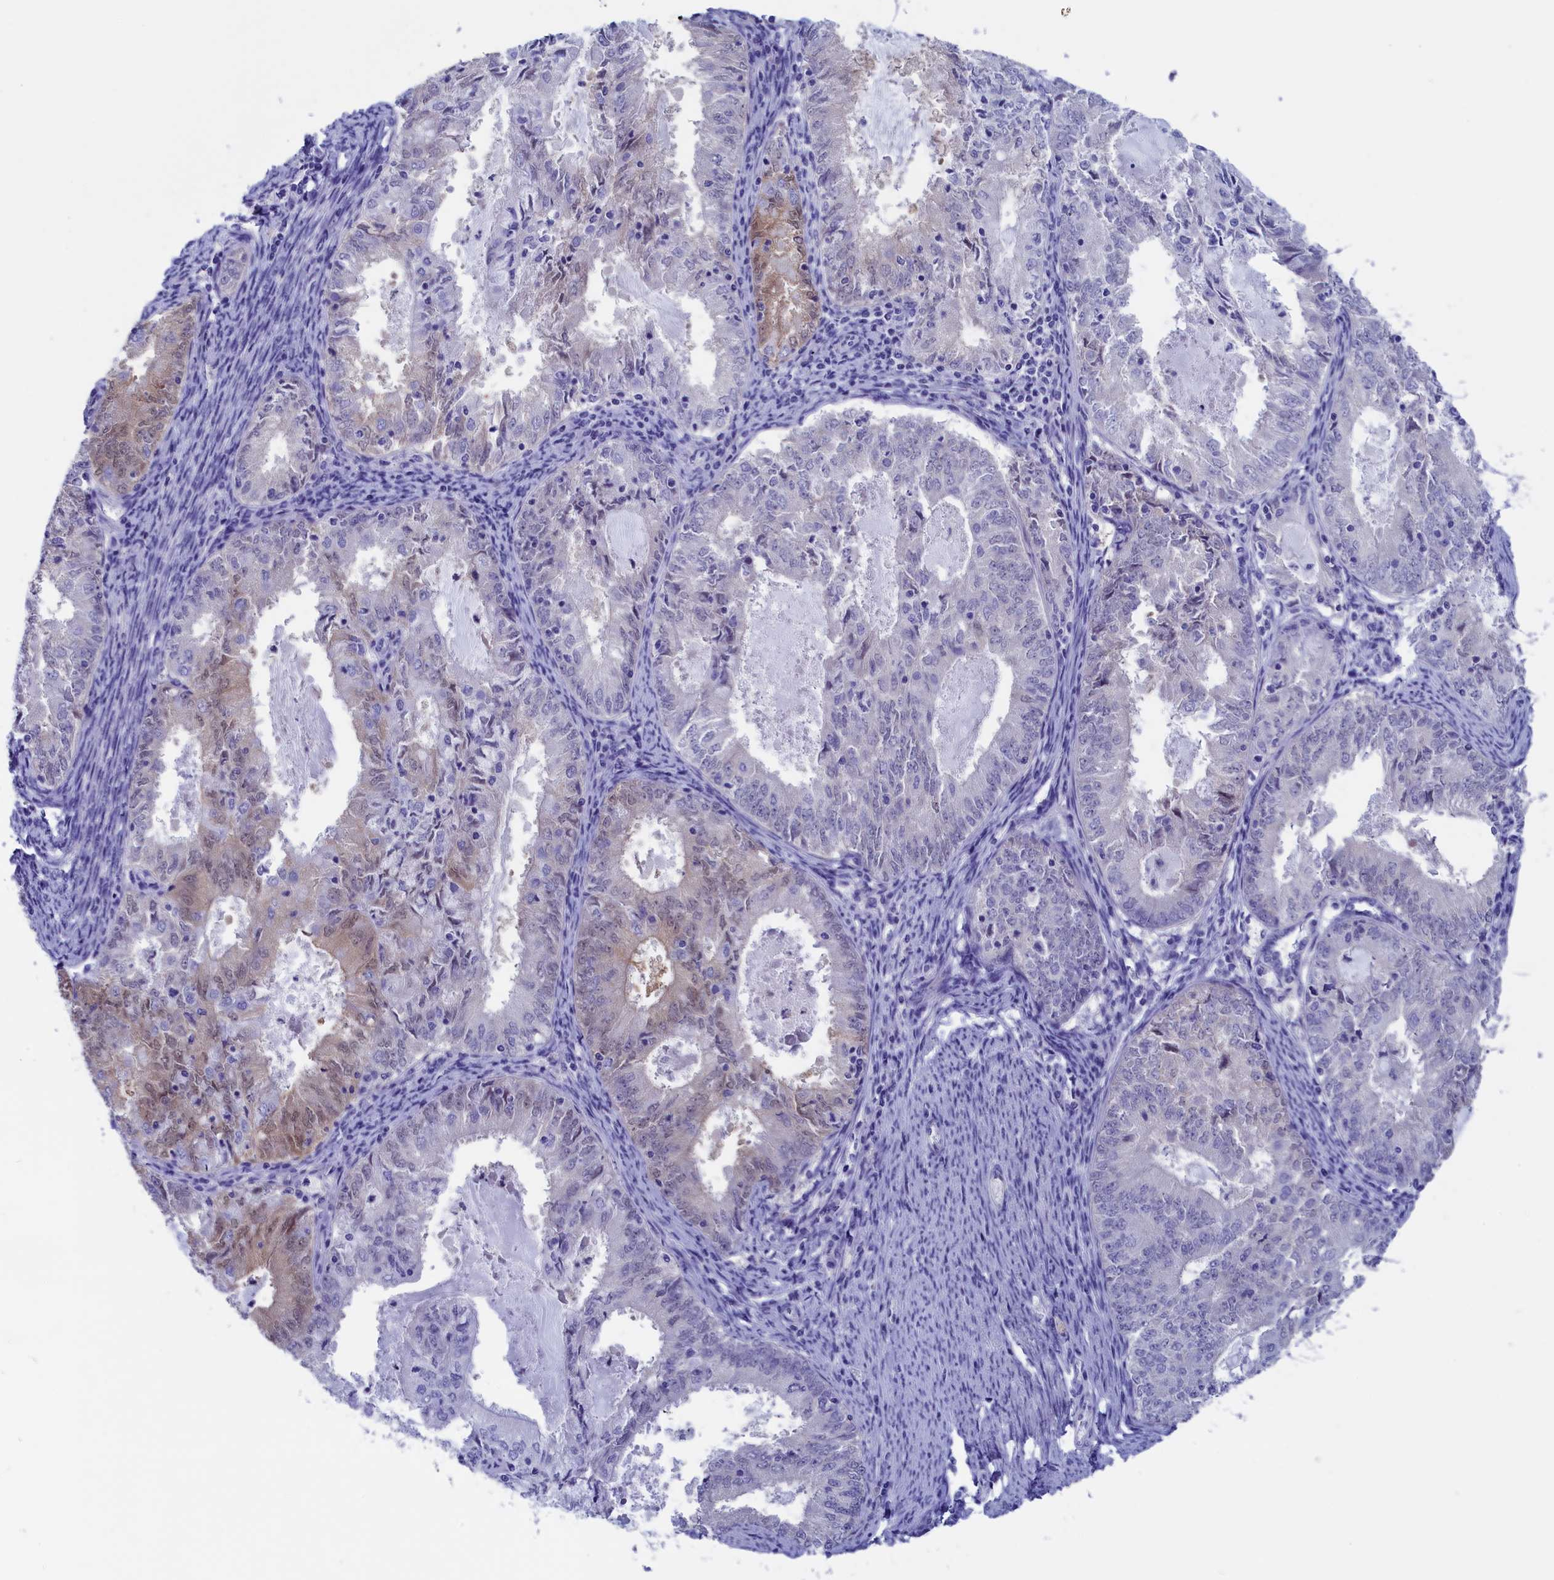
{"staining": {"intensity": "negative", "quantity": "none", "location": "none"}, "tissue": "endometrial cancer", "cell_type": "Tumor cells", "image_type": "cancer", "snomed": [{"axis": "morphology", "description": "Adenocarcinoma, NOS"}, {"axis": "topography", "description": "Endometrium"}], "caption": "Immunohistochemistry (IHC) of endometrial adenocarcinoma shows no staining in tumor cells.", "gene": "VPS35L", "patient": {"sex": "female", "age": 57}}